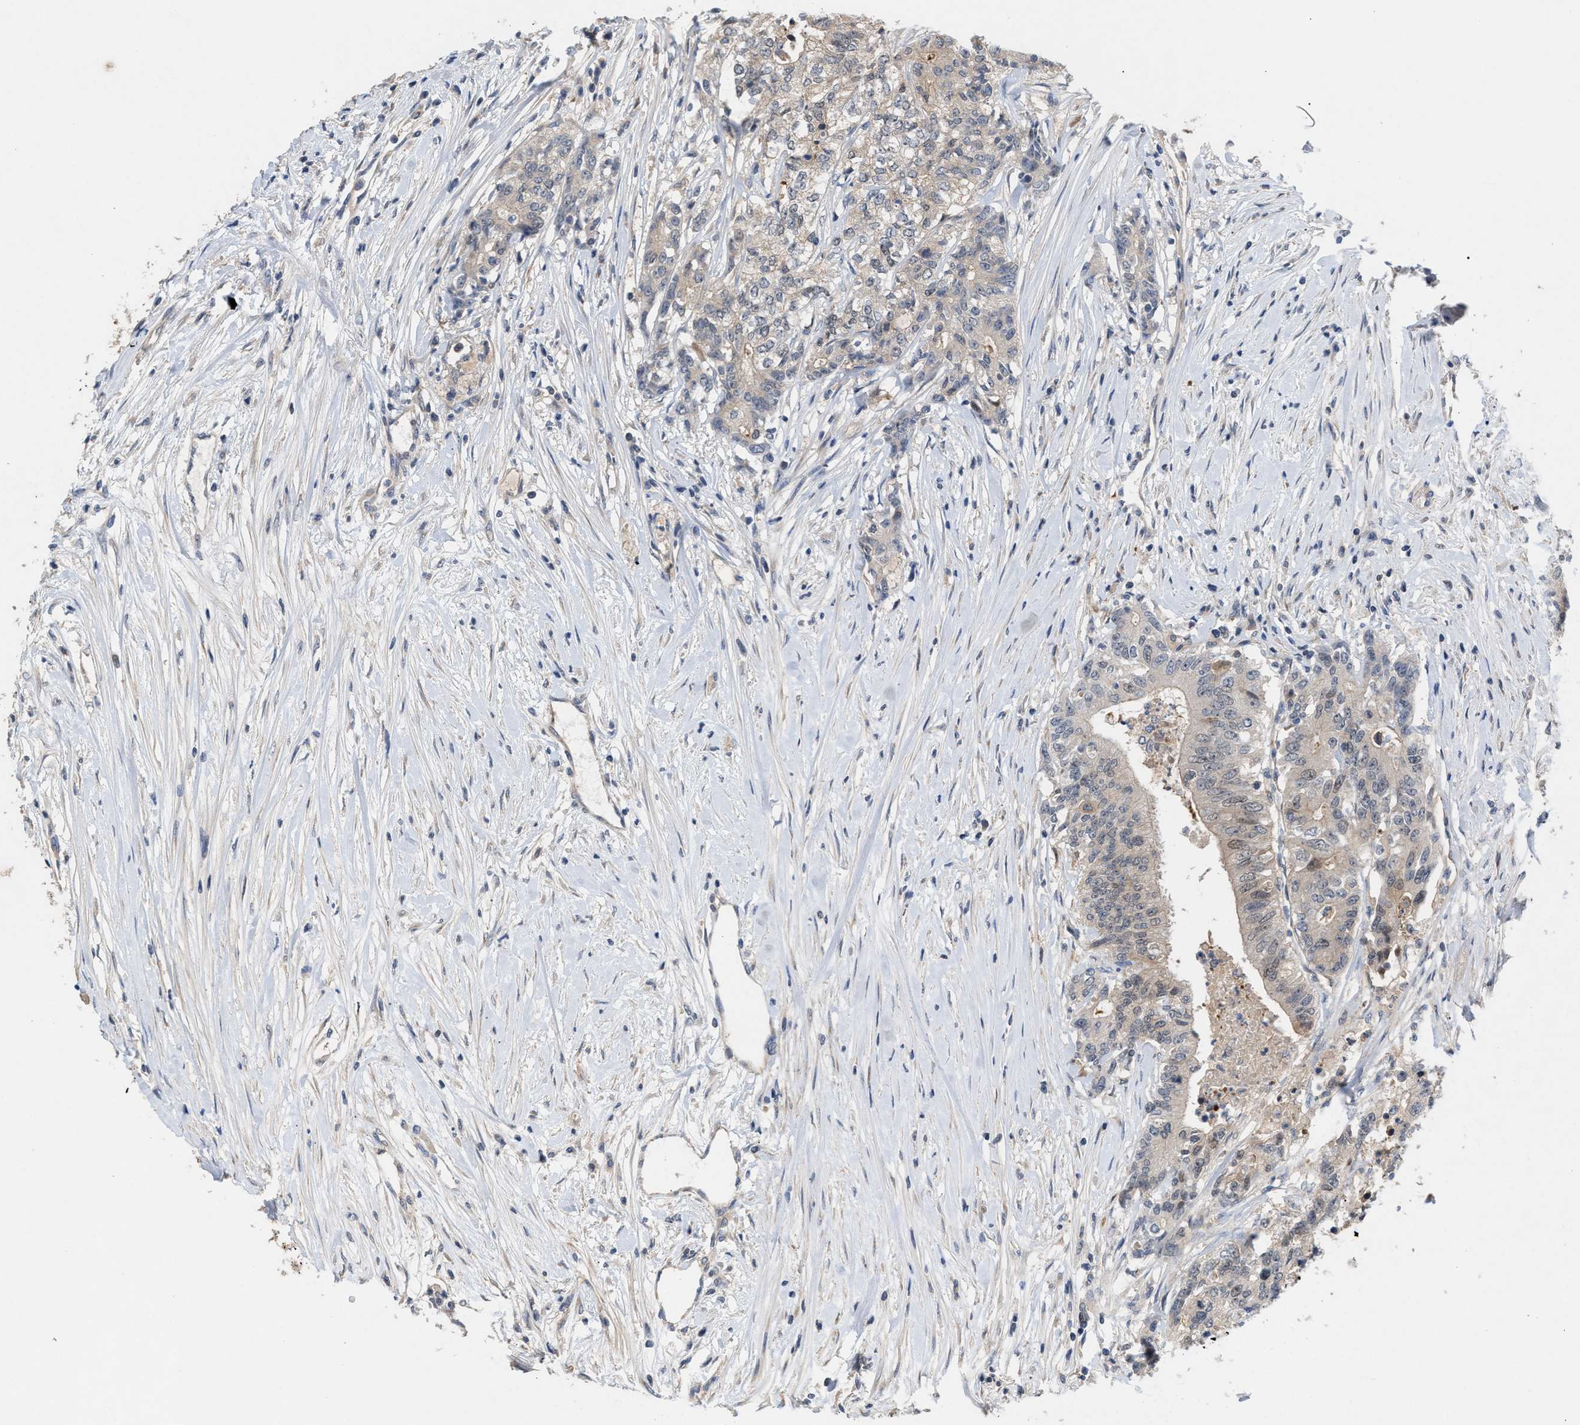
{"staining": {"intensity": "weak", "quantity": "25%-75%", "location": "cytoplasmic/membranous"}, "tissue": "colorectal cancer", "cell_type": "Tumor cells", "image_type": "cancer", "snomed": [{"axis": "morphology", "description": "Adenocarcinoma, NOS"}, {"axis": "topography", "description": "Colon"}], "caption": "Immunohistochemical staining of human colorectal cancer (adenocarcinoma) displays low levels of weak cytoplasmic/membranous protein expression in about 25%-75% of tumor cells. The staining was performed using DAB, with brown indicating positive protein expression. Nuclei are stained blue with hematoxylin.", "gene": "GLOD4", "patient": {"sex": "female", "age": 77}}